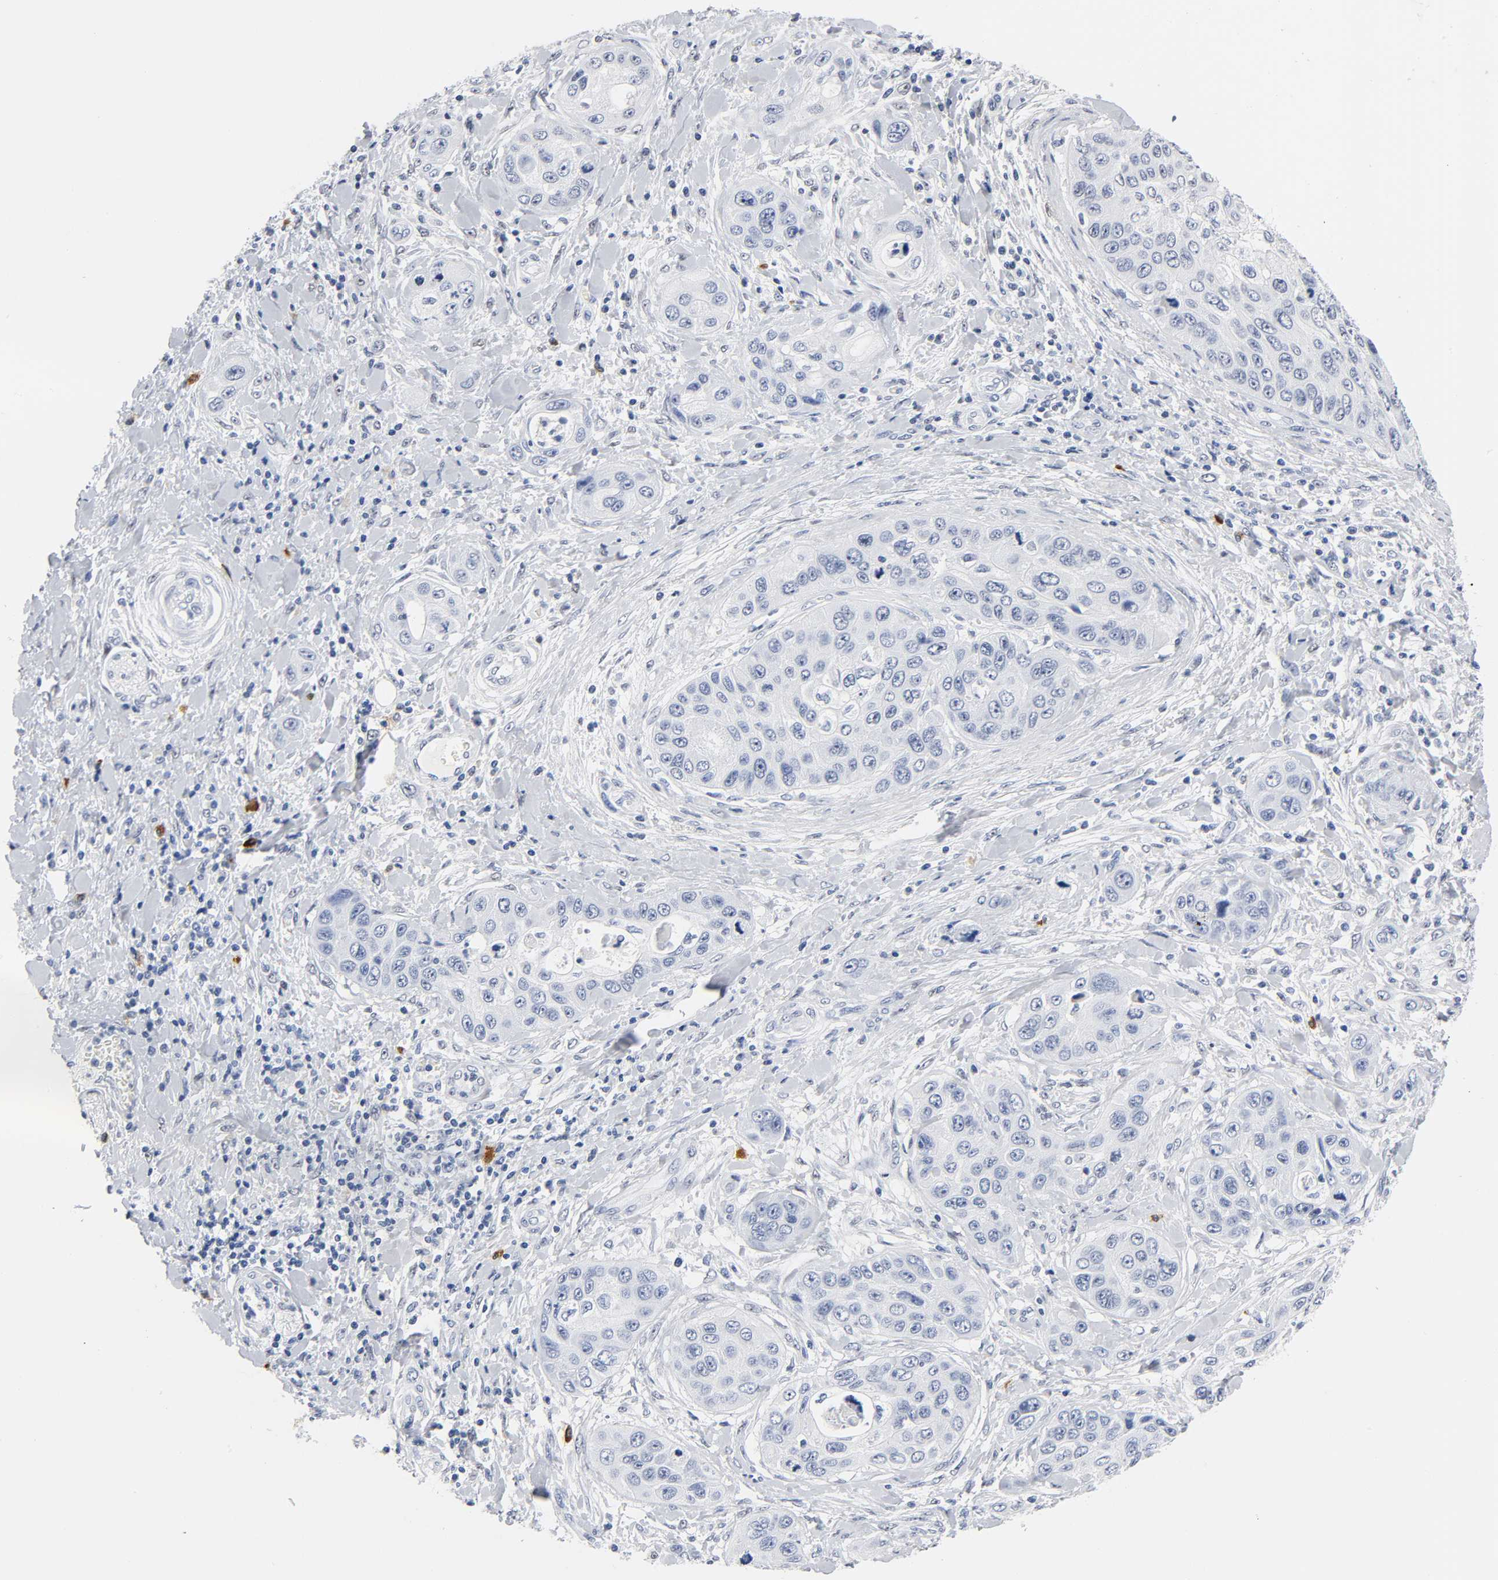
{"staining": {"intensity": "negative", "quantity": "none", "location": "none"}, "tissue": "pancreatic cancer", "cell_type": "Tumor cells", "image_type": "cancer", "snomed": [{"axis": "morphology", "description": "Adenocarcinoma, NOS"}, {"axis": "topography", "description": "Pancreas"}], "caption": "Protein analysis of pancreatic cancer exhibits no significant expression in tumor cells. (Immunohistochemistry (ihc), brightfield microscopy, high magnification).", "gene": "NAB2", "patient": {"sex": "female", "age": 70}}